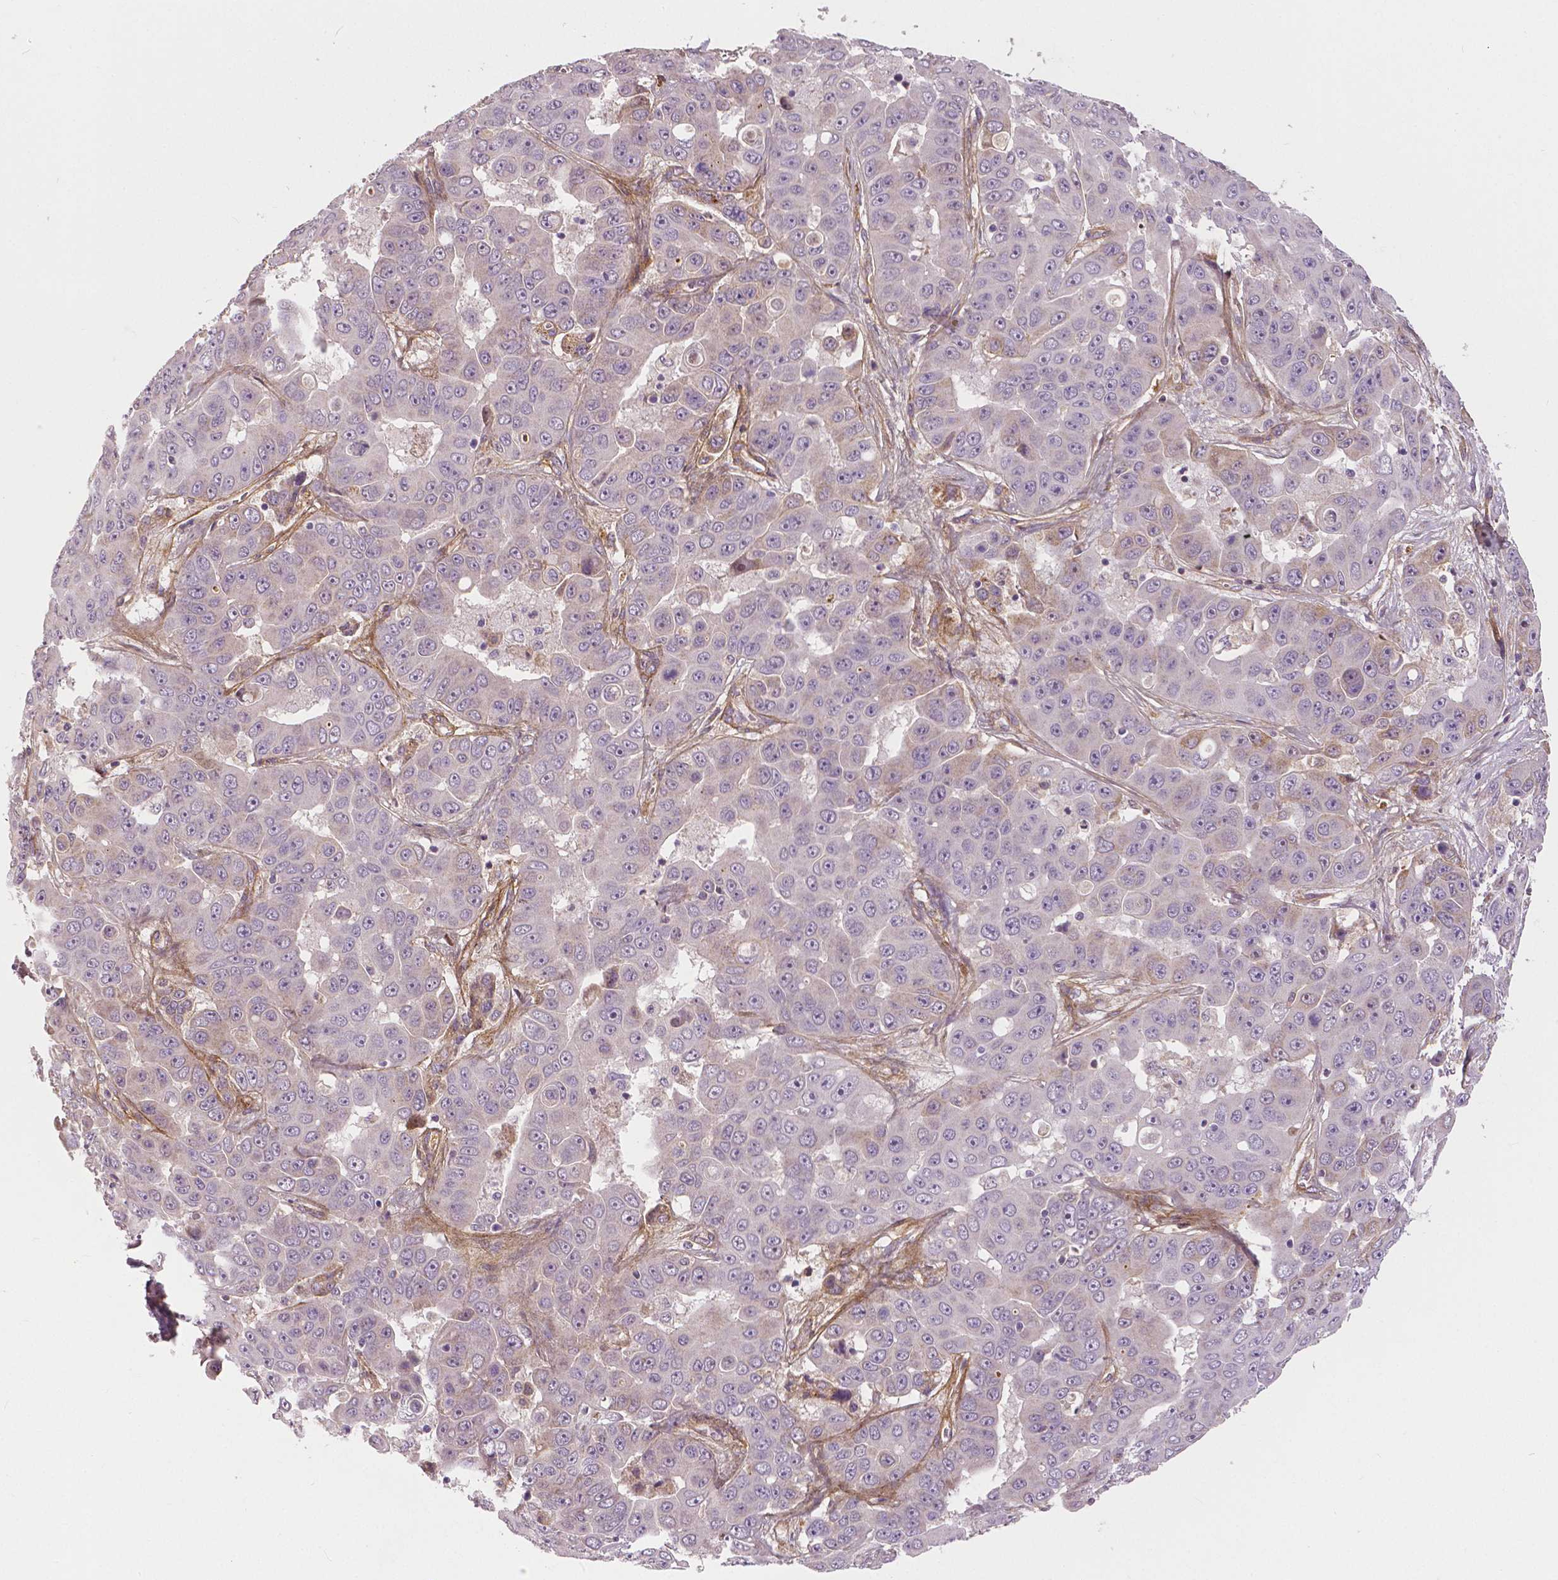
{"staining": {"intensity": "weak", "quantity": "<25%", "location": "nuclear"}, "tissue": "liver cancer", "cell_type": "Tumor cells", "image_type": "cancer", "snomed": [{"axis": "morphology", "description": "Cholangiocarcinoma"}, {"axis": "topography", "description": "Liver"}], "caption": "This image is of liver cholangiocarcinoma stained with immunohistochemistry (IHC) to label a protein in brown with the nuclei are counter-stained blue. There is no positivity in tumor cells.", "gene": "FLT1", "patient": {"sex": "female", "age": 52}}